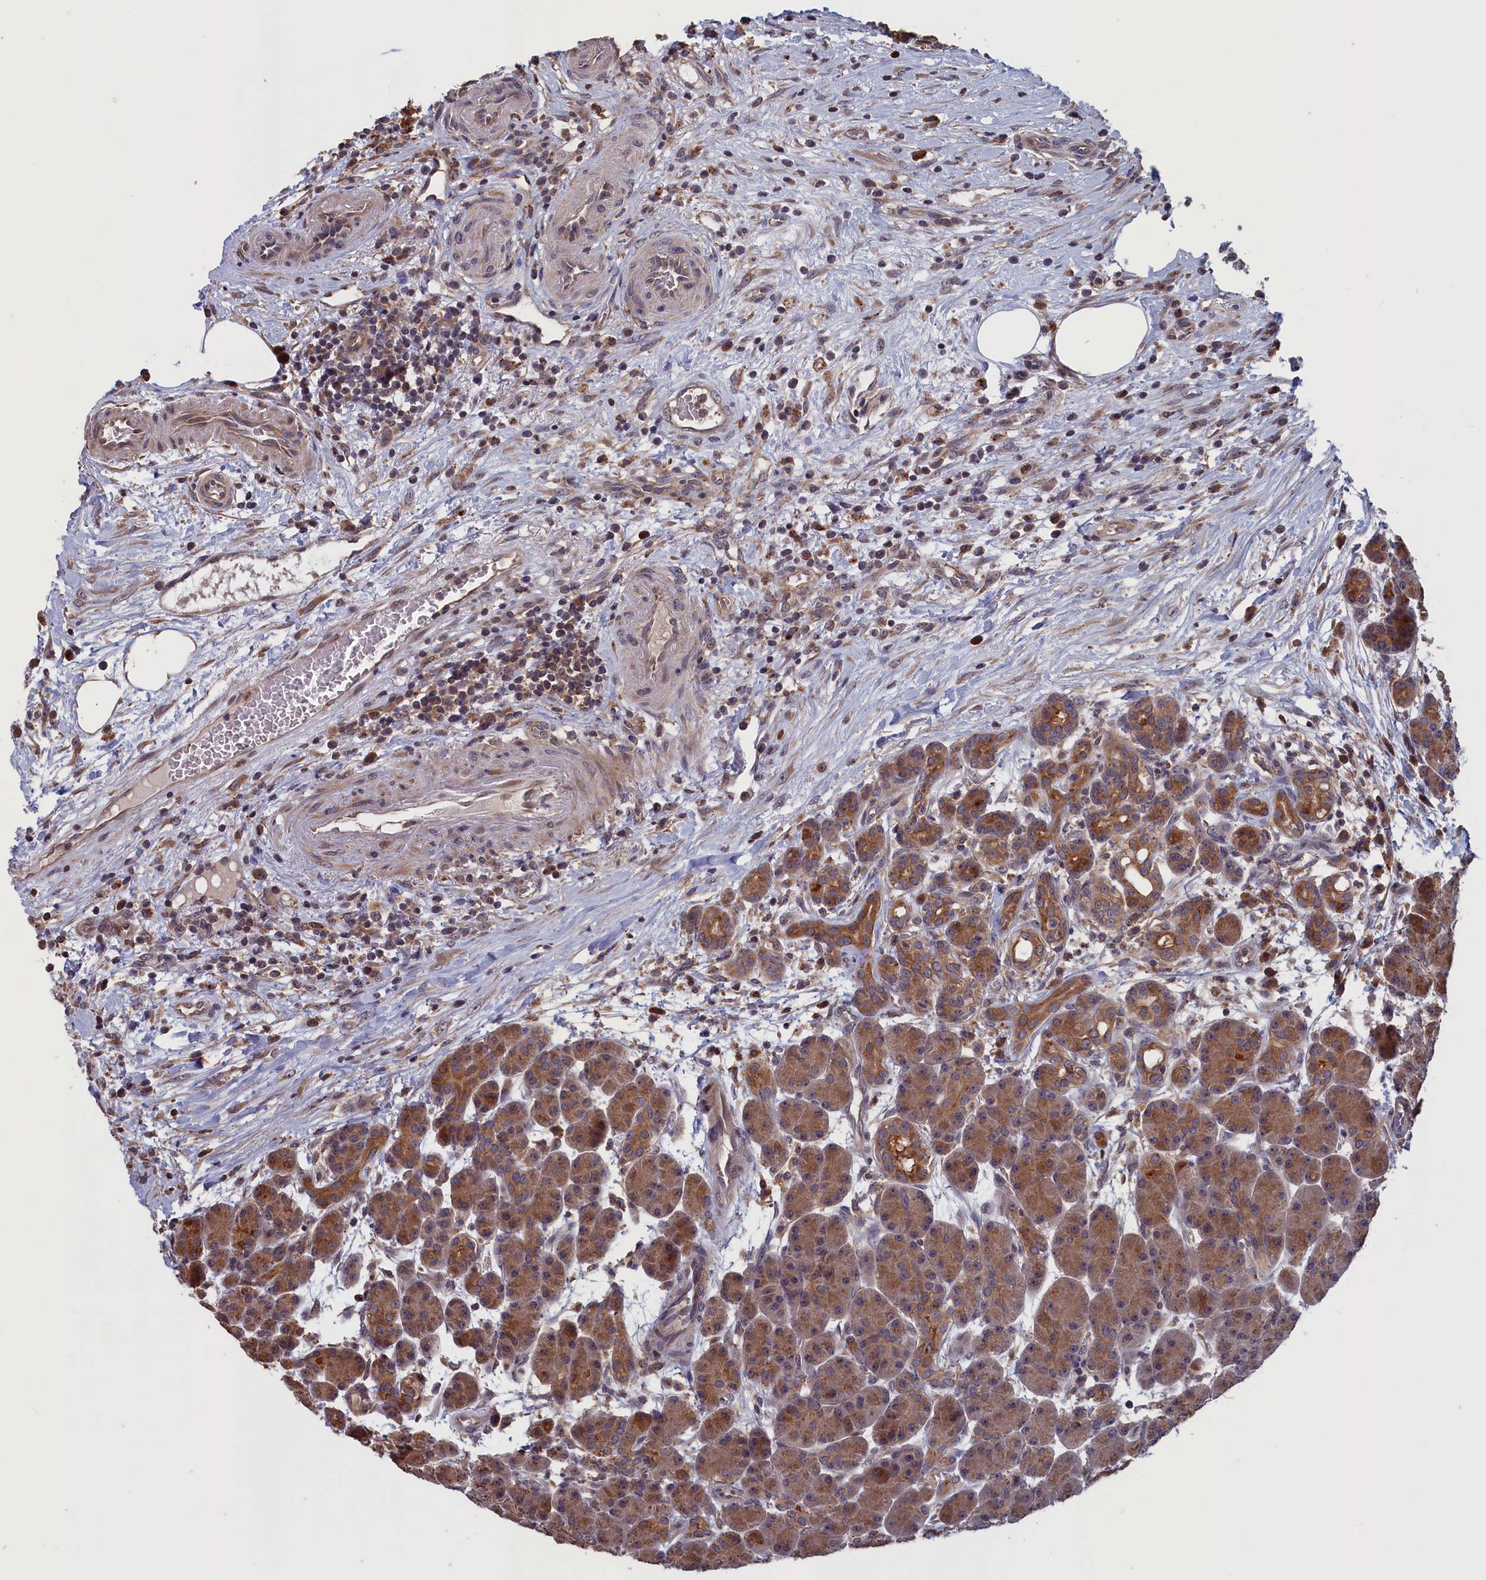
{"staining": {"intensity": "moderate", "quantity": ">75%", "location": "cytoplasmic/membranous"}, "tissue": "pancreas", "cell_type": "Exocrine glandular cells", "image_type": "normal", "snomed": [{"axis": "morphology", "description": "Normal tissue, NOS"}, {"axis": "topography", "description": "Pancreas"}], "caption": "Pancreas stained for a protein reveals moderate cytoplasmic/membranous positivity in exocrine glandular cells.", "gene": "CACTIN", "patient": {"sex": "male", "age": 63}}